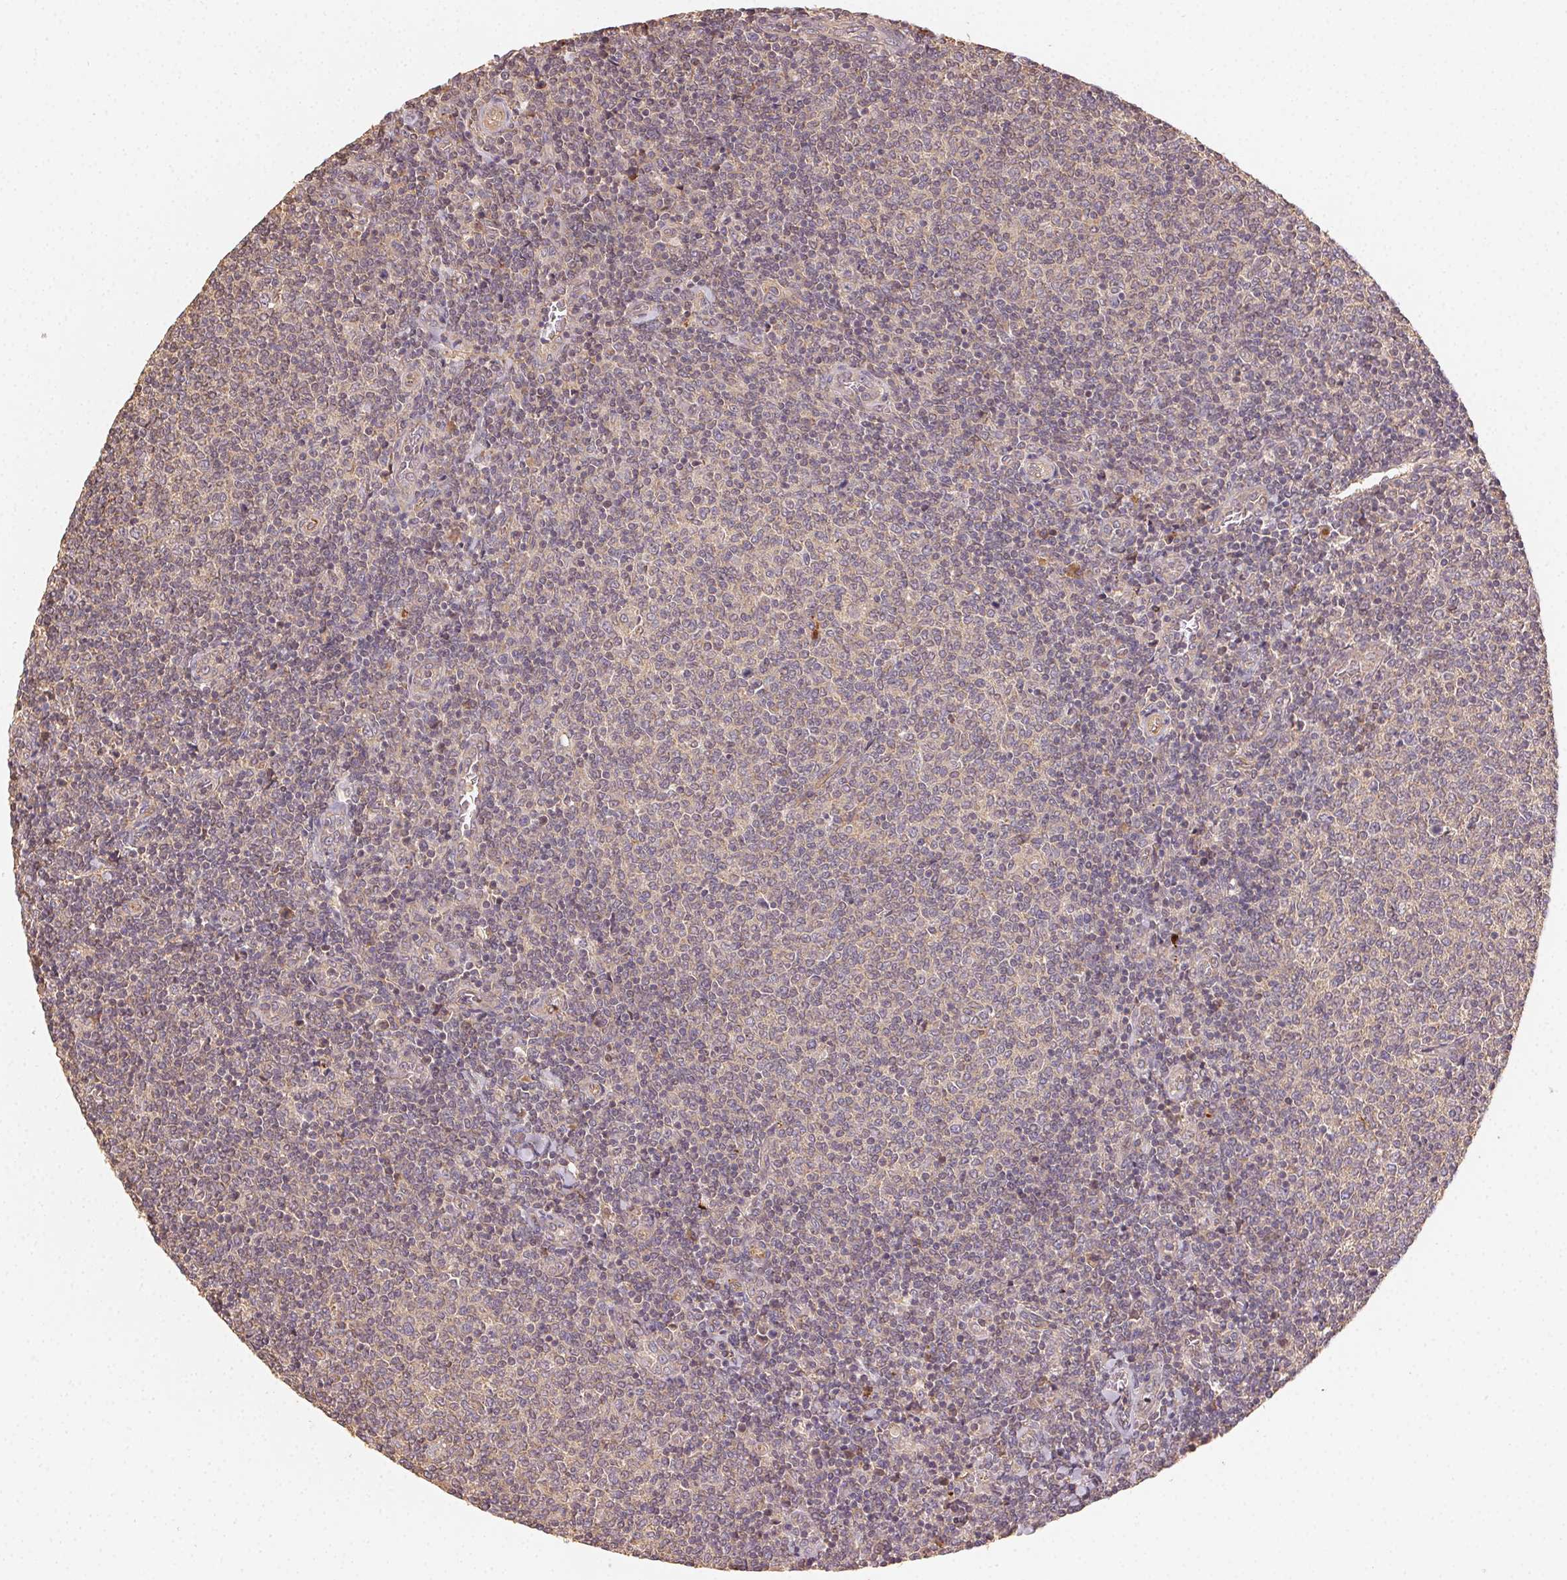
{"staining": {"intensity": "weak", "quantity": "<25%", "location": "cytoplasmic/membranous"}, "tissue": "lymphoma", "cell_type": "Tumor cells", "image_type": "cancer", "snomed": [{"axis": "morphology", "description": "Malignant lymphoma, non-Hodgkin's type, Low grade"}, {"axis": "topography", "description": "Lymph node"}], "caption": "This is an IHC micrograph of human lymphoma. There is no expression in tumor cells.", "gene": "RALA", "patient": {"sex": "male", "age": 52}}